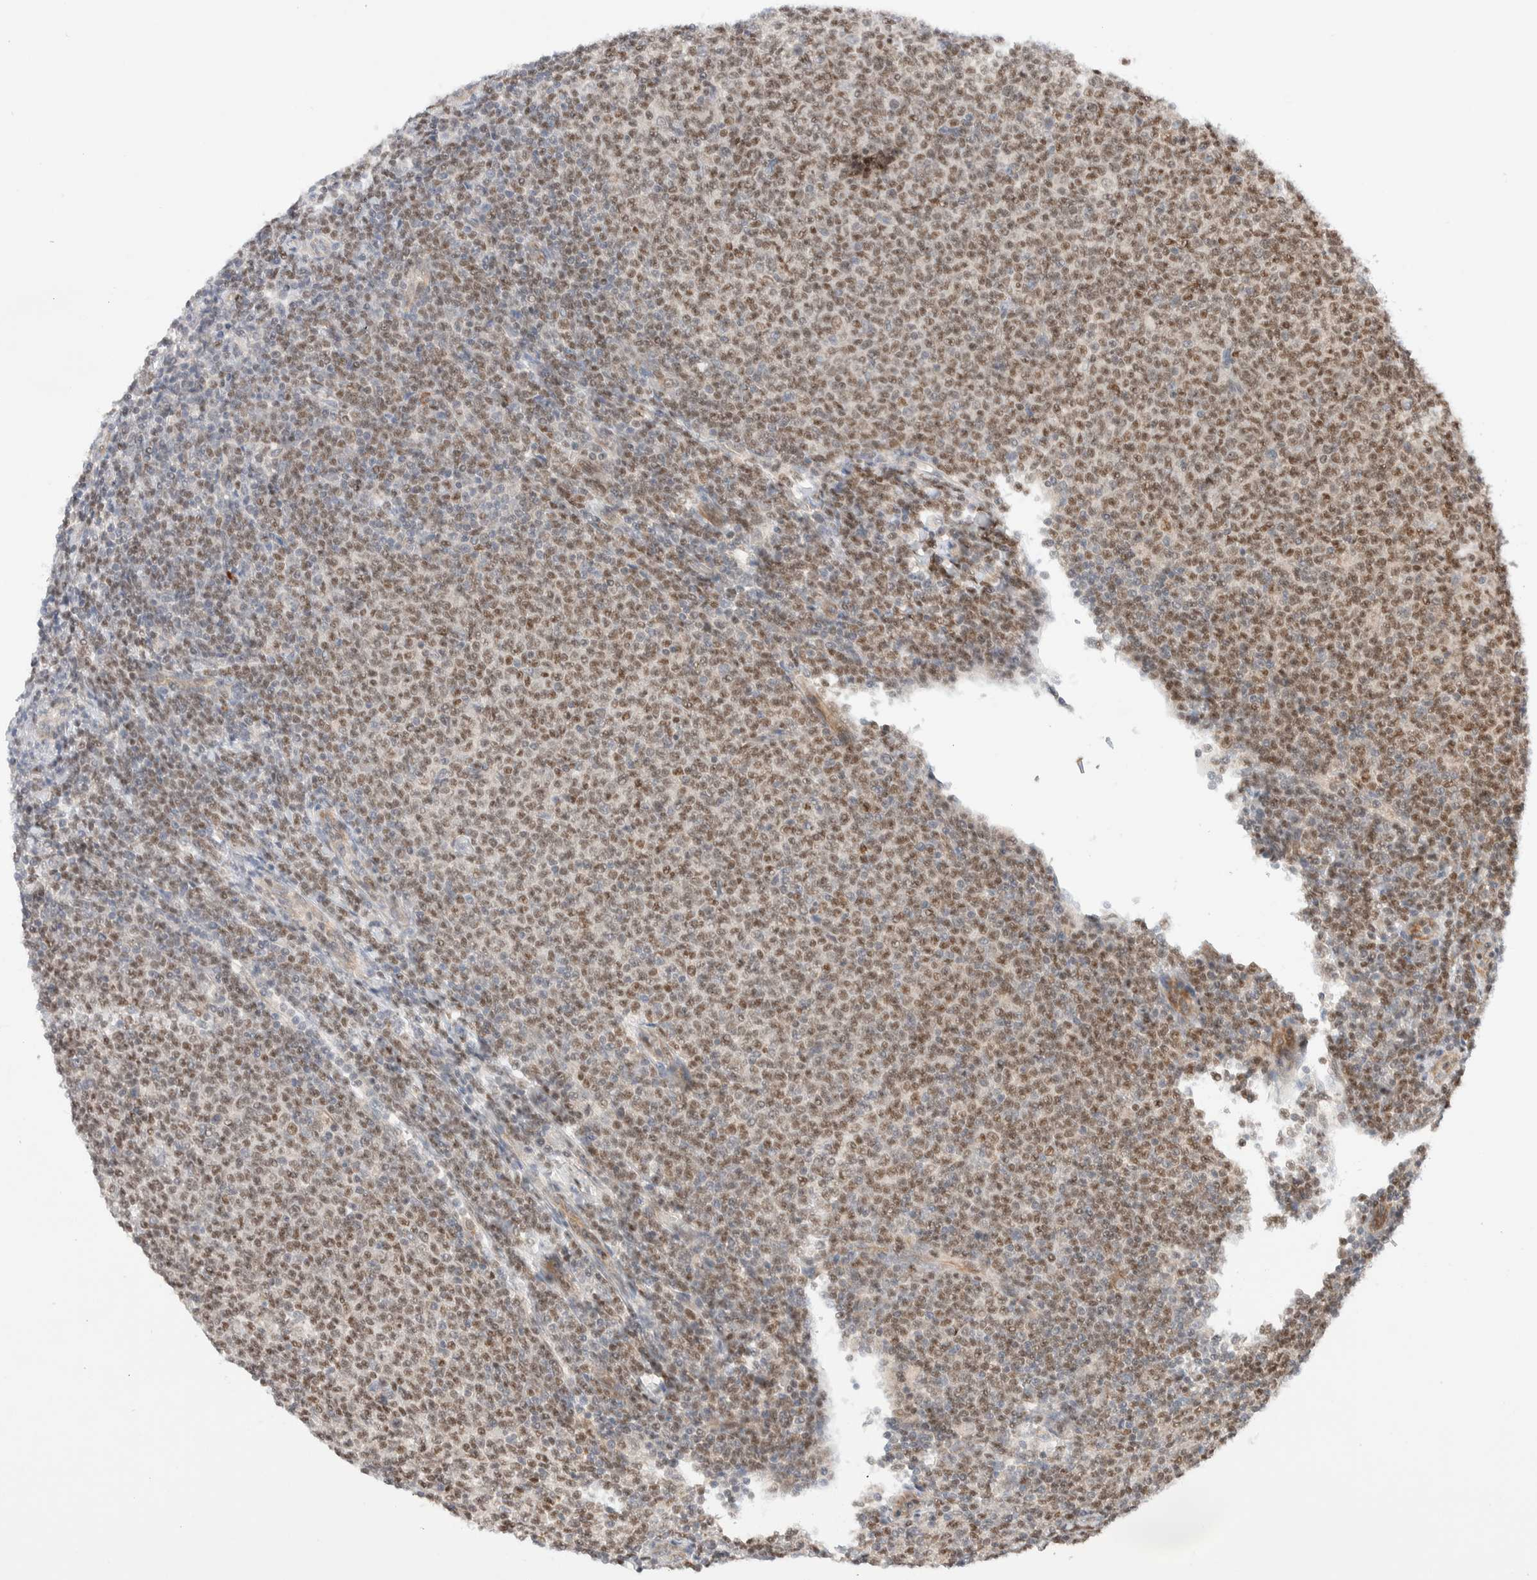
{"staining": {"intensity": "weak", "quantity": ">75%", "location": "nuclear"}, "tissue": "lymphoma", "cell_type": "Tumor cells", "image_type": "cancer", "snomed": [{"axis": "morphology", "description": "Malignant lymphoma, non-Hodgkin's type, Low grade"}, {"axis": "topography", "description": "Lymph node"}], "caption": "A brown stain labels weak nuclear expression of a protein in human lymphoma tumor cells.", "gene": "C8orf76", "patient": {"sex": "male", "age": 66}}